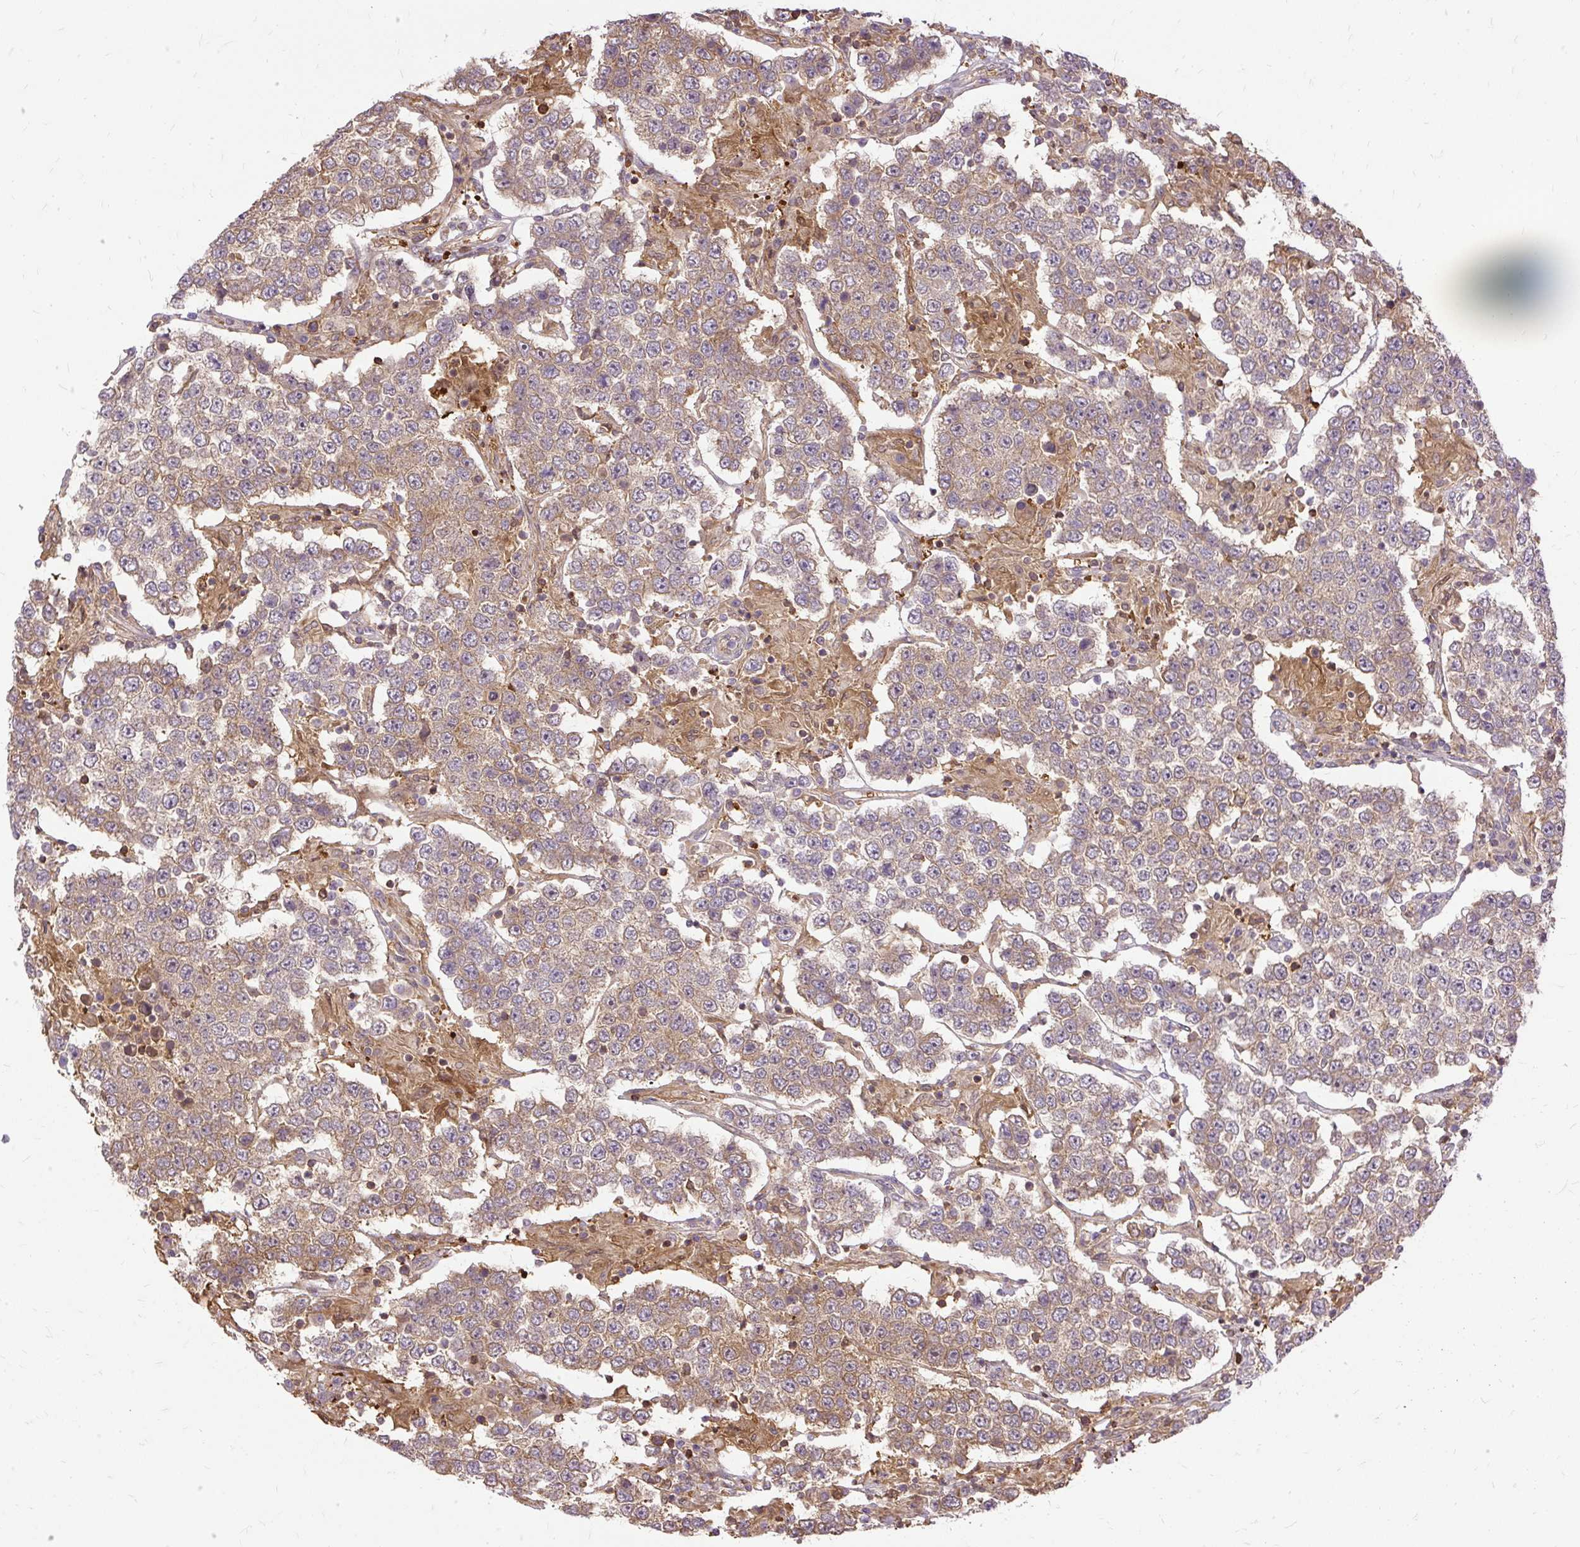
{"staining": {"intensity": "weak", "quantity": "25%-75%", "location": "cytoplasmic/membranous"}, "tissue": "testis cancer", "cell_type": "Tumor cells", "image_type": "cancer", "snomed": [{"axis": "morphology", "description": "Normal tissue, NOS"}, {"axis": "morphology", "description": "Urothelial carcinoma, High grade"}, {"axis": "morphology", "description": "Seminoma, NOS"}, {"axis": "morphology", "description": "Carcinoma, Embryonal, NOS"}, {"axis": "topography", "description": "Urinary bladder"}, {"axis": "topography", "description": "Testis"}], "caption": "Testis embryonal carcinoma stained with a brown dye reveals weak cytoplasmic/membranous positive positivity in about 25%-75% of tumor cells.", "gene": "AP5S1", "patient": {"sex": "male", "age": 41}}